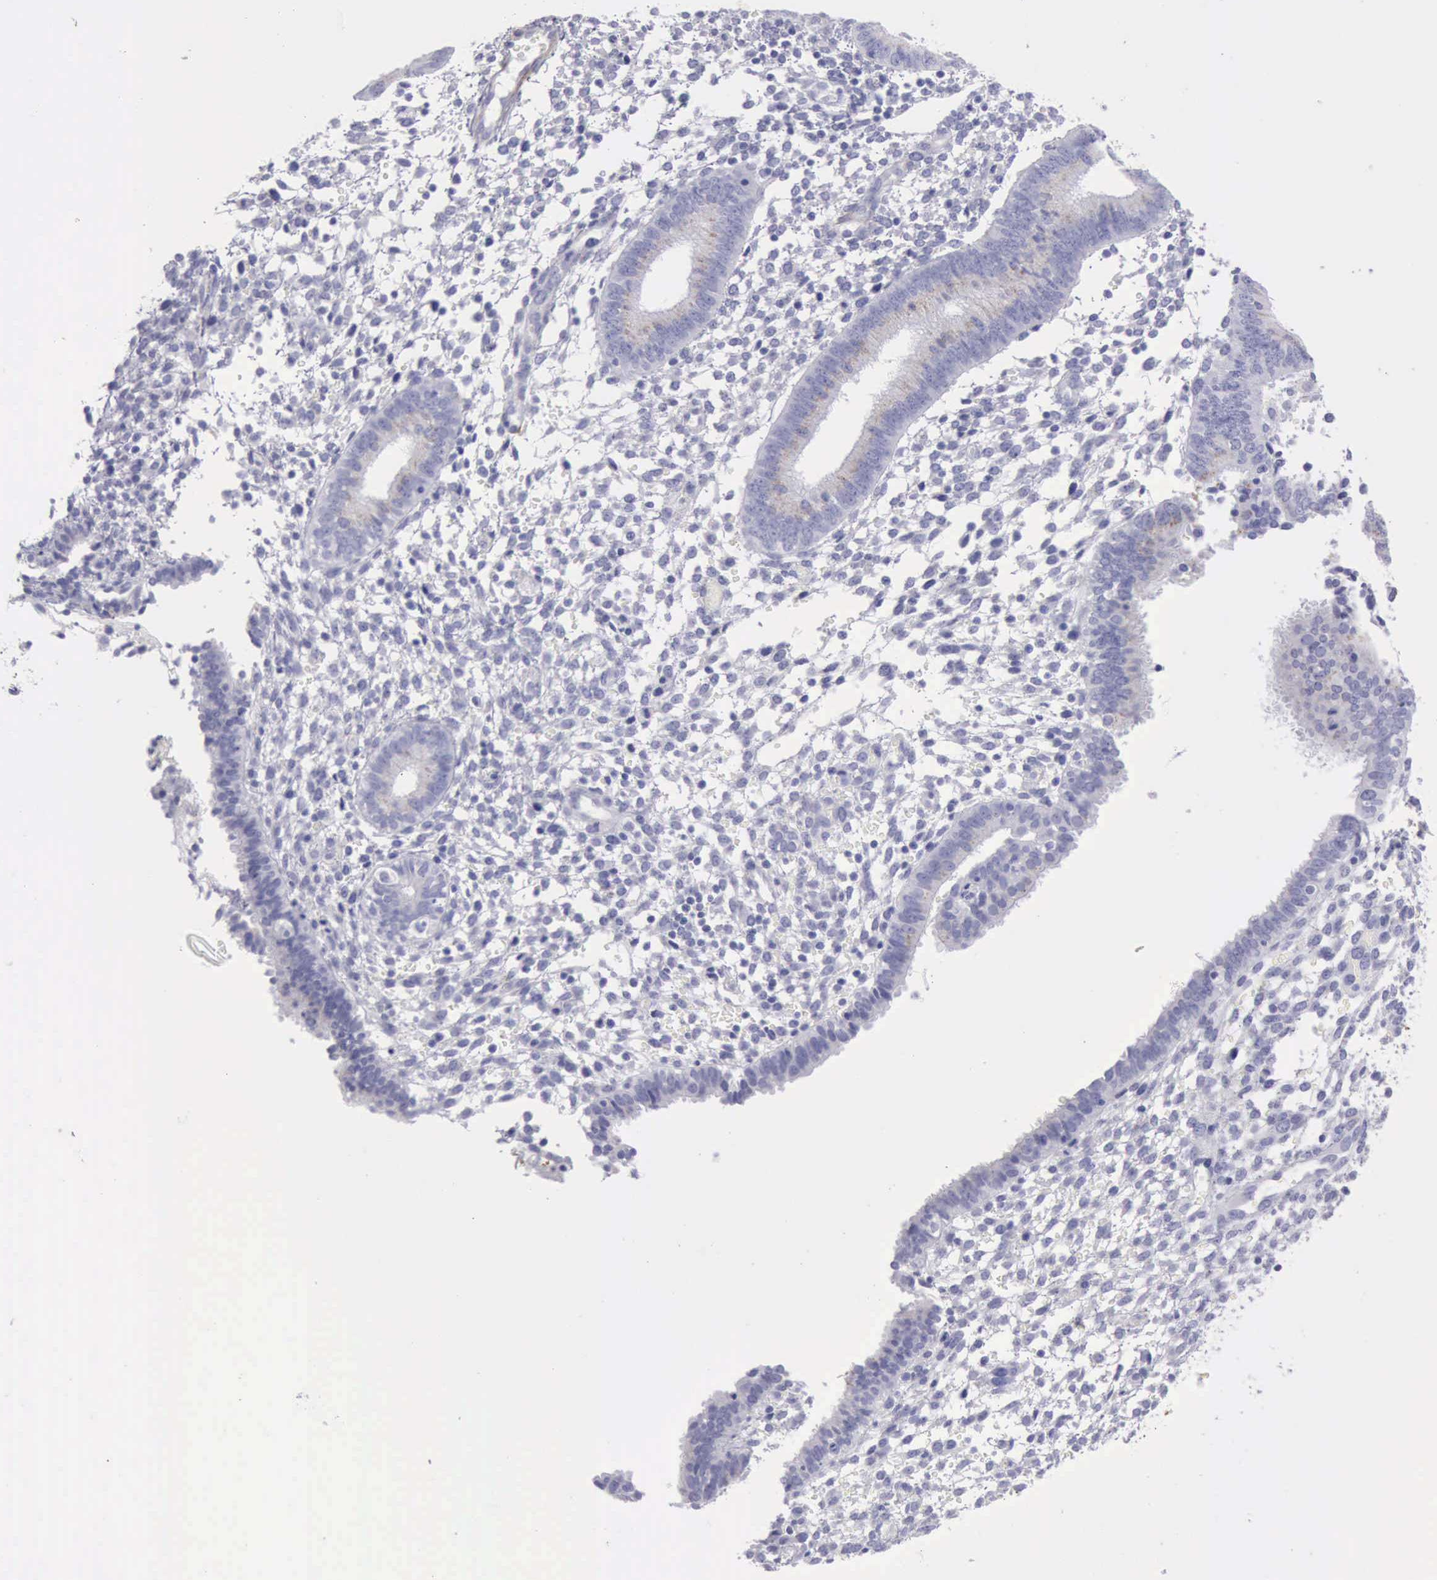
{"staining": {"intensity": "negative", "quantity": "none", "location": "none"}, "tissue": "endometrium", "cell_type": "Cells in endometrial stroma", "image_type": "normal", "snomed": [{"axis": "morphology", "description": "Normal tissue, NOS"}, {"axis": "topography", "description": "Endometrium"}], "caption": "Image shows no significant protein positivity in cells in endometrial stroma of normal endometrium. The staining was performed using DAB (3,3'-diaminobenzidine) to visualize the protein expression in brown, while the nuclei were stained in blue with hematoxylin (Magnification: 20x).", "gene": "AOC3", "patient": {"sex": "female", "age": 35}}